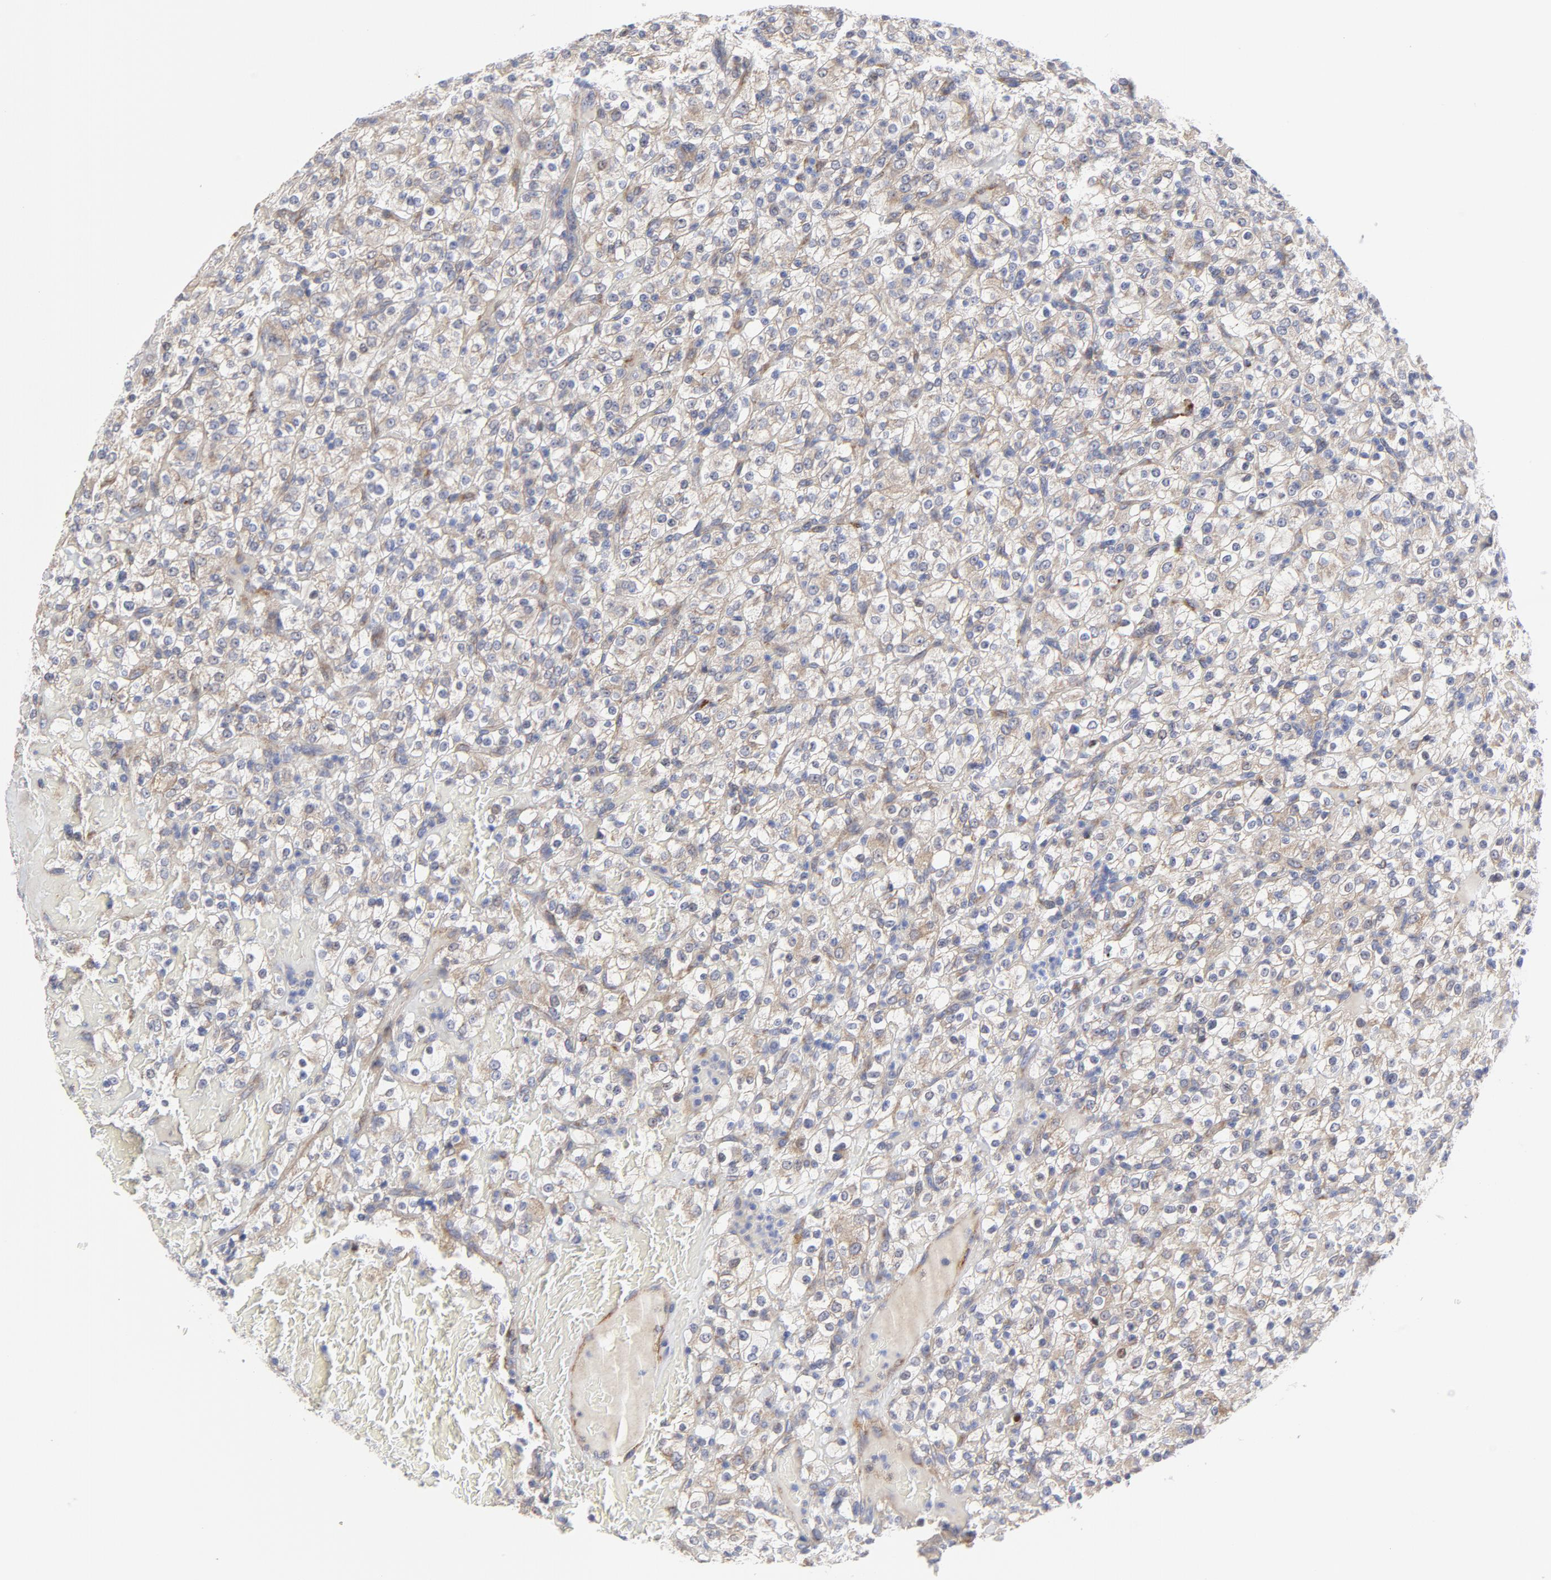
{"staining": {"intensity": "negative", "quantity": "none", "location": "none"}, "tissue": "renal cancer", "cell_type": "Tumor cells", "image_type": "cancer", "snomed": [{"axis": "morphology", "description": "Normal tissue, NOS"}, {"axis": "morphology", "description": "Adenocarcinoma, NOS"}, {"axis": "topography", "description": "Kidney"}], "caption": "Renal adenocarcinoma was stained to show a protein in brown. There is no significant expression in tumor cells.", "gene": "RAPGEF3", "patient": {"sex": "female", "age": 72}}